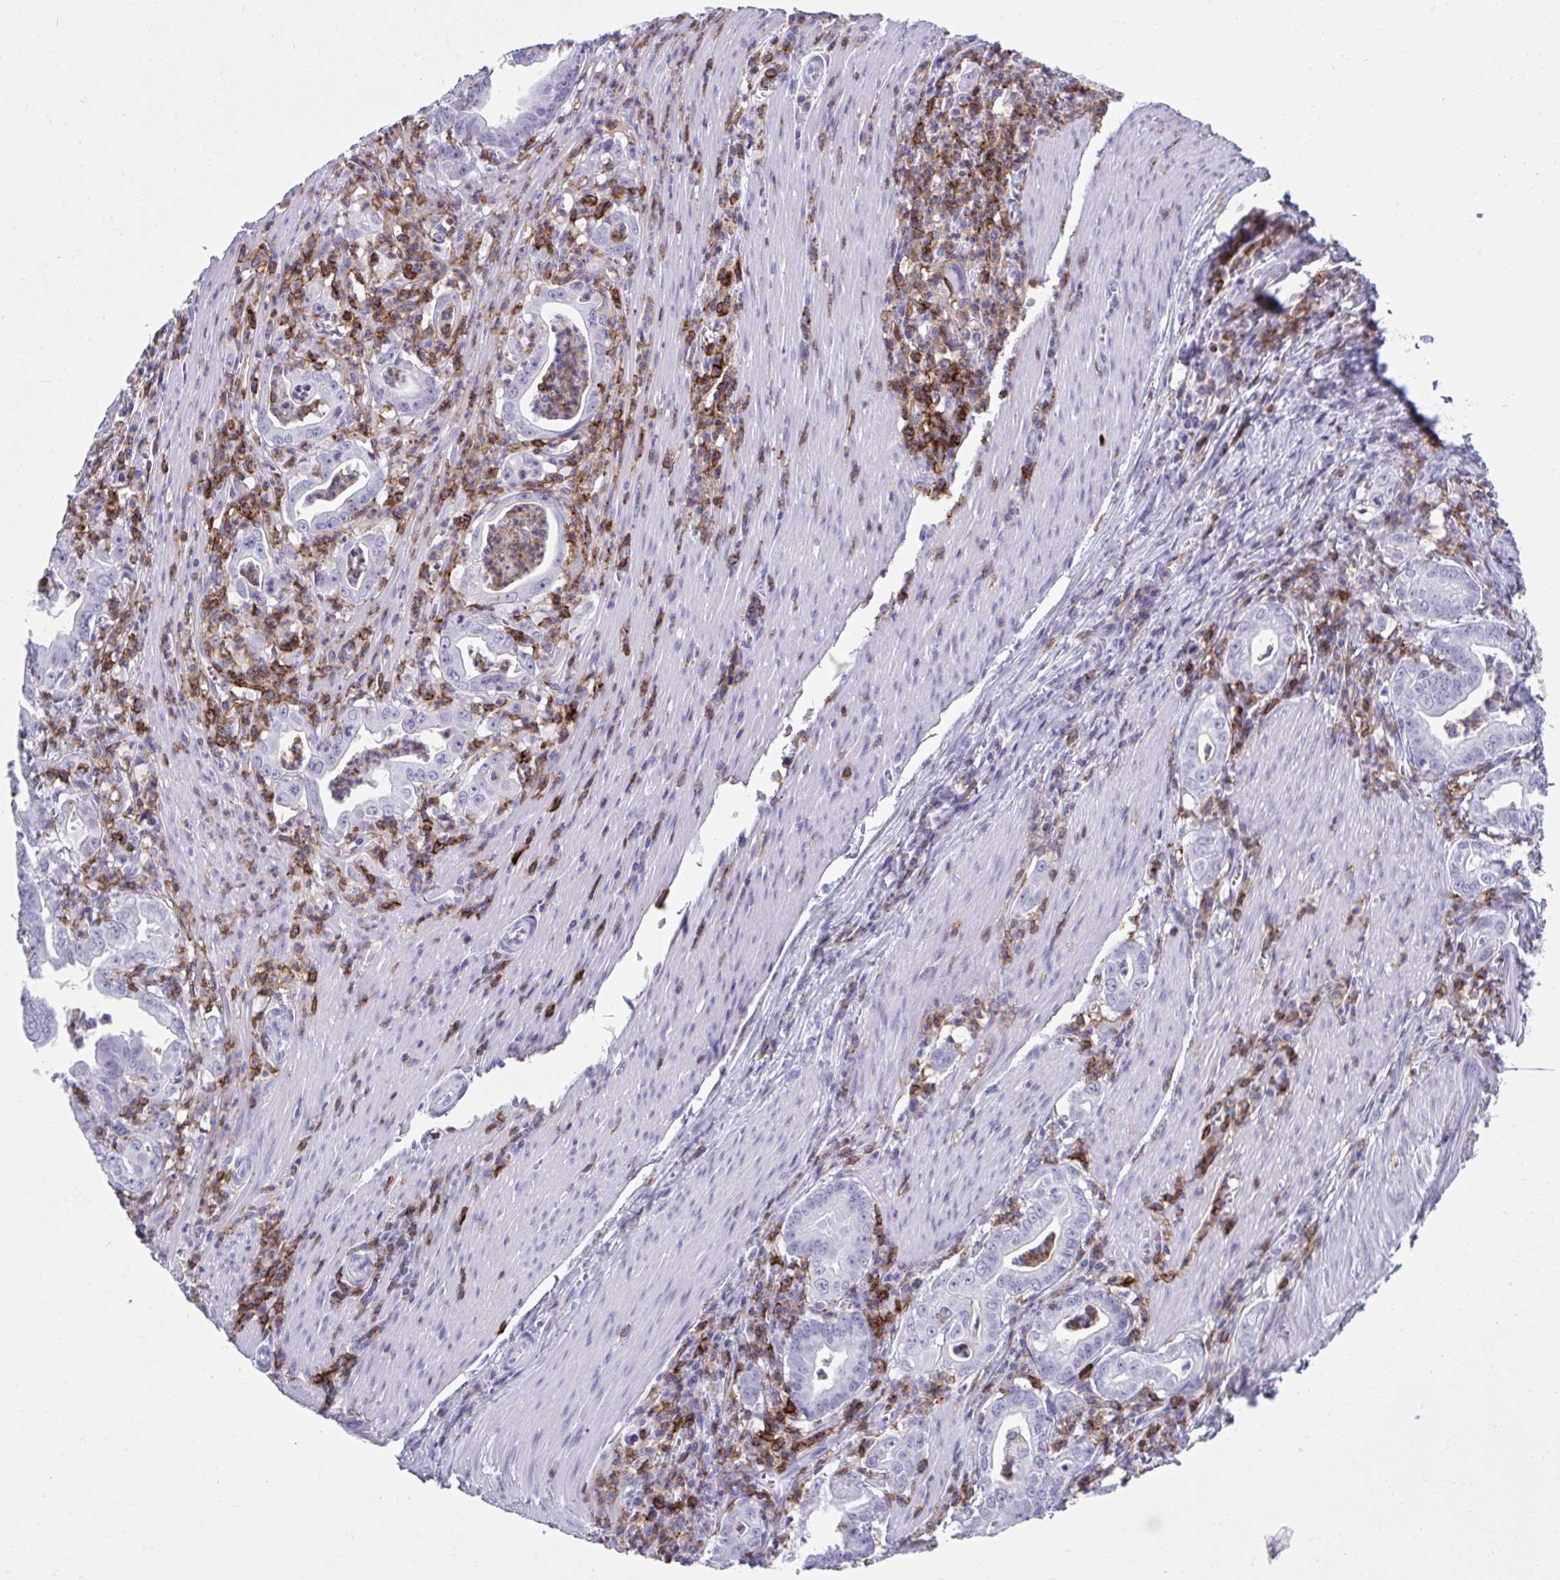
{"staining": {"intensity": "negative", "quantity": "none", "location": "none"}, "tissue": "stomach cancer", "cell_type": "Tumor cells", "image_type": "cancer", "snomed": [{"axis": "morphology", "description": "Adenocarcinoma, NOS"}, {"axis": "topography", "description": "Stomach, upper"}], "caption": "Immunohistochemistry (IHC) histopathology image of human stomach cancer (adenocarcinoma) stained for a protein (brown), which reveals no staining in tumor cells.", "gene": "SPN", "patient": {"sex": "female", "age": 79}}